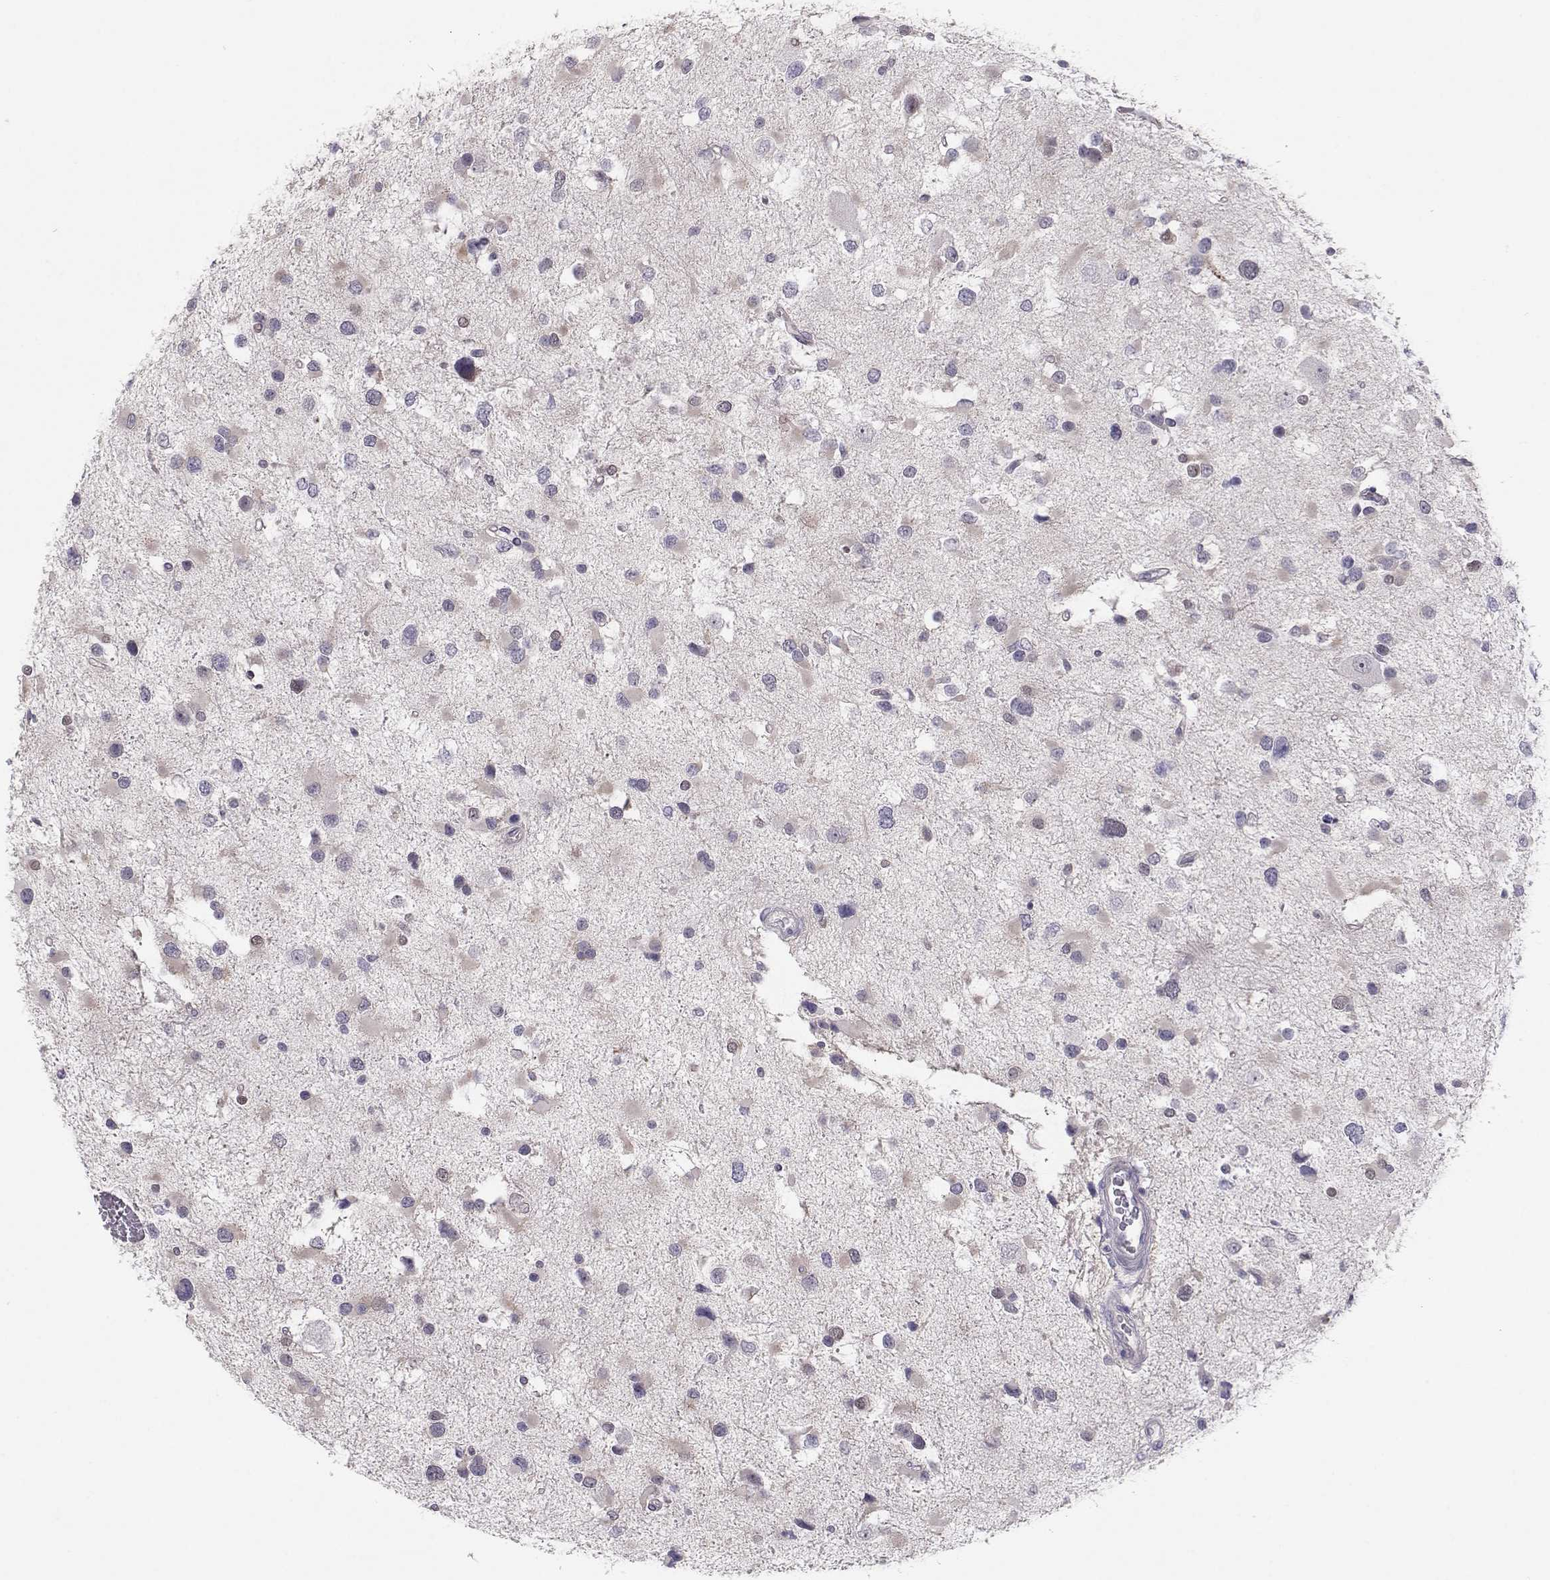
{"staining": {"intensity": "negative", "quantity": "none", "location": "none"}, "tissue": "glioma", "cell_type": "Tumor cells", "image_type": "cancer", "snomed": [{"axis": "morphology", "description": "Glioma, malignant, Low grade"}, {"axis": "topography", "description": "Brain"}], "caption": "Immunohistochemistry (IHC) image of human glioma stained for a protein (brown), which demonstrates no expression in tumor cells.", "gene": "NPVF", "patient": {"sex": "female", "age": 32}}